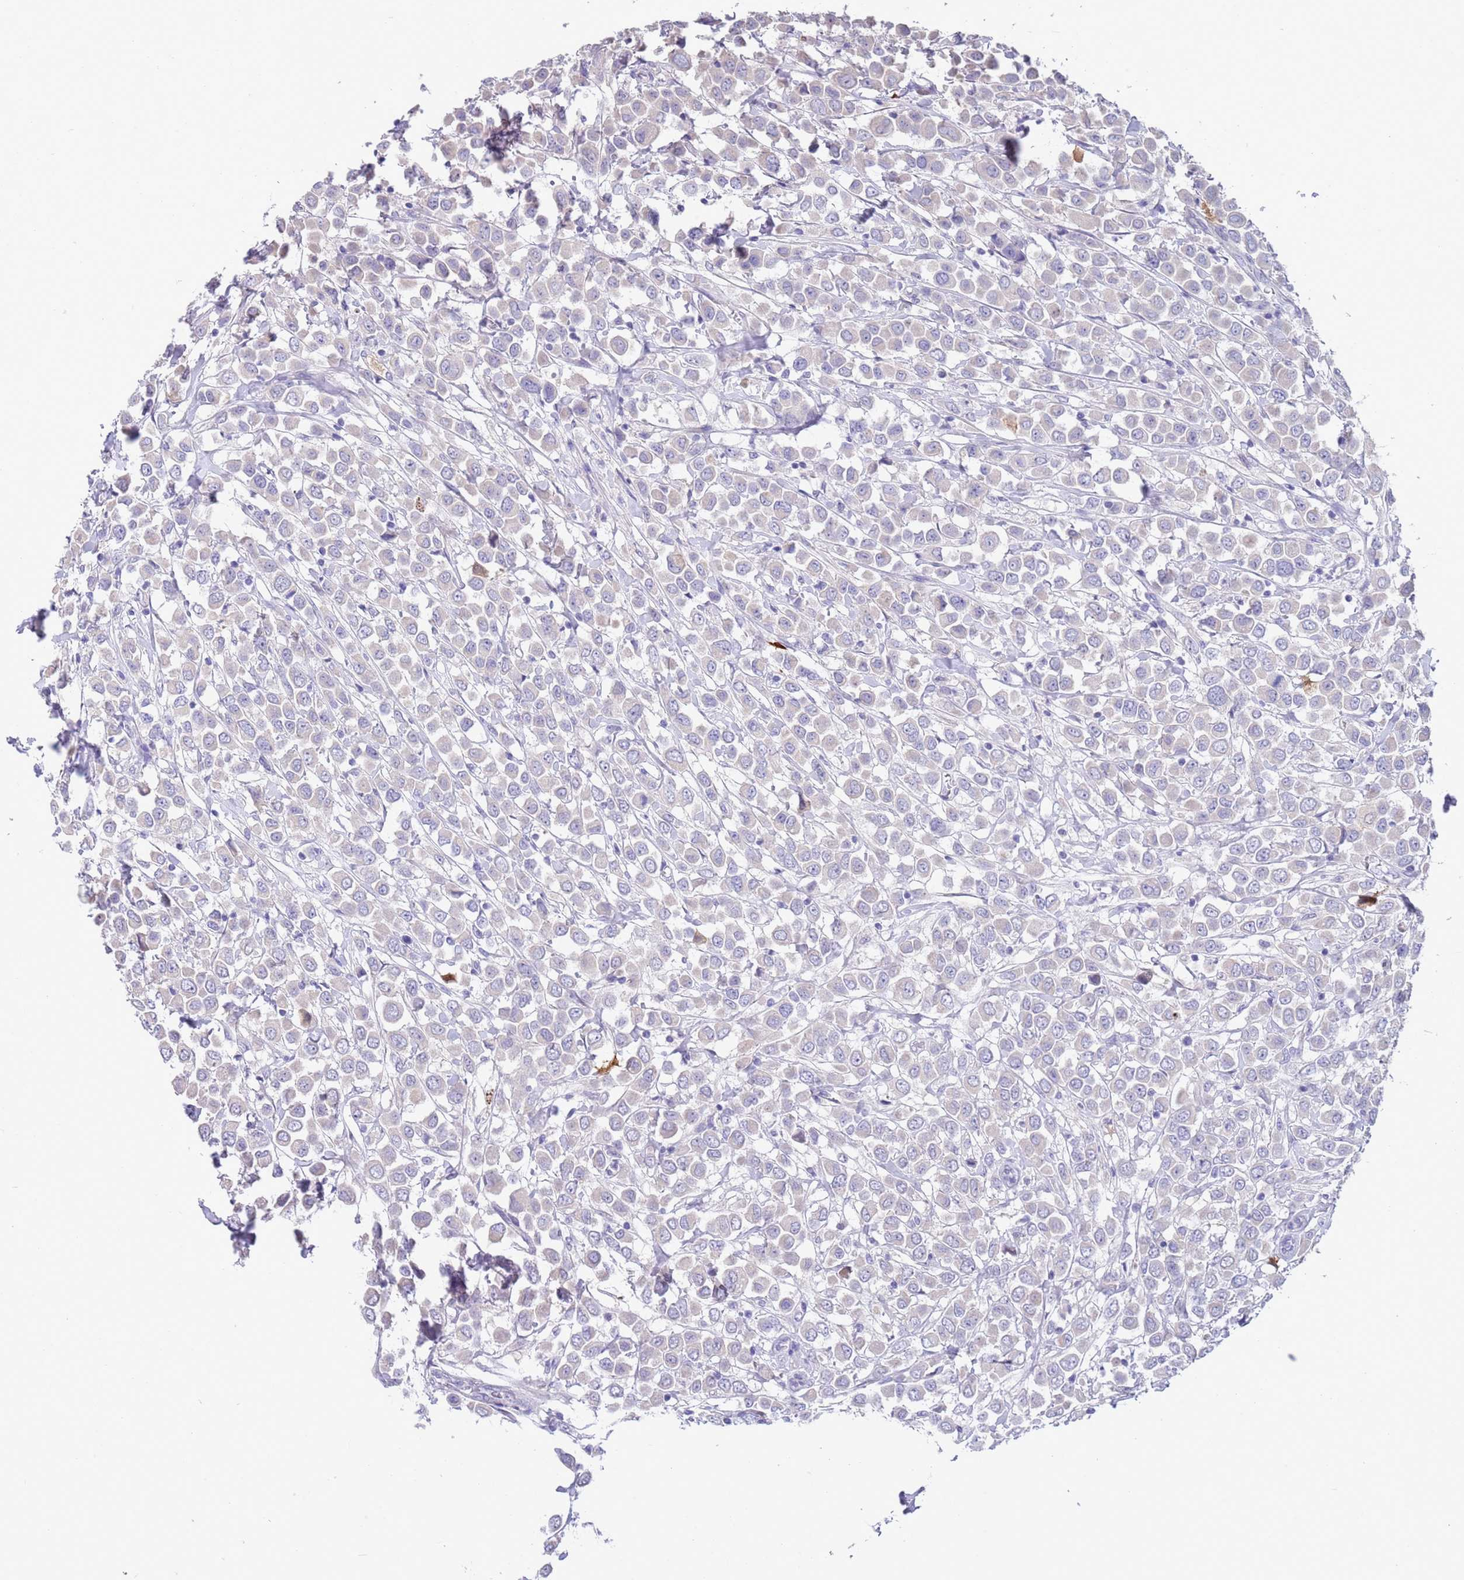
{"staining": {"intensity": "negative", "quantity": "none", "location": "none"}, "tissue": "breast cancer", "cell_type": "Tumor cells", "image_type": "cancer", "snomed": [{"axis": "morphology", "description": "Duct carcinoma"}, {"axis": "topography", "description": "Breast"}], "caption": "There is no significant expression in tumor cells of infiltrating ductal carcinoma (breast).", "gene": "SPIRE2", "patient": {"sex": "female", "age": 61}}